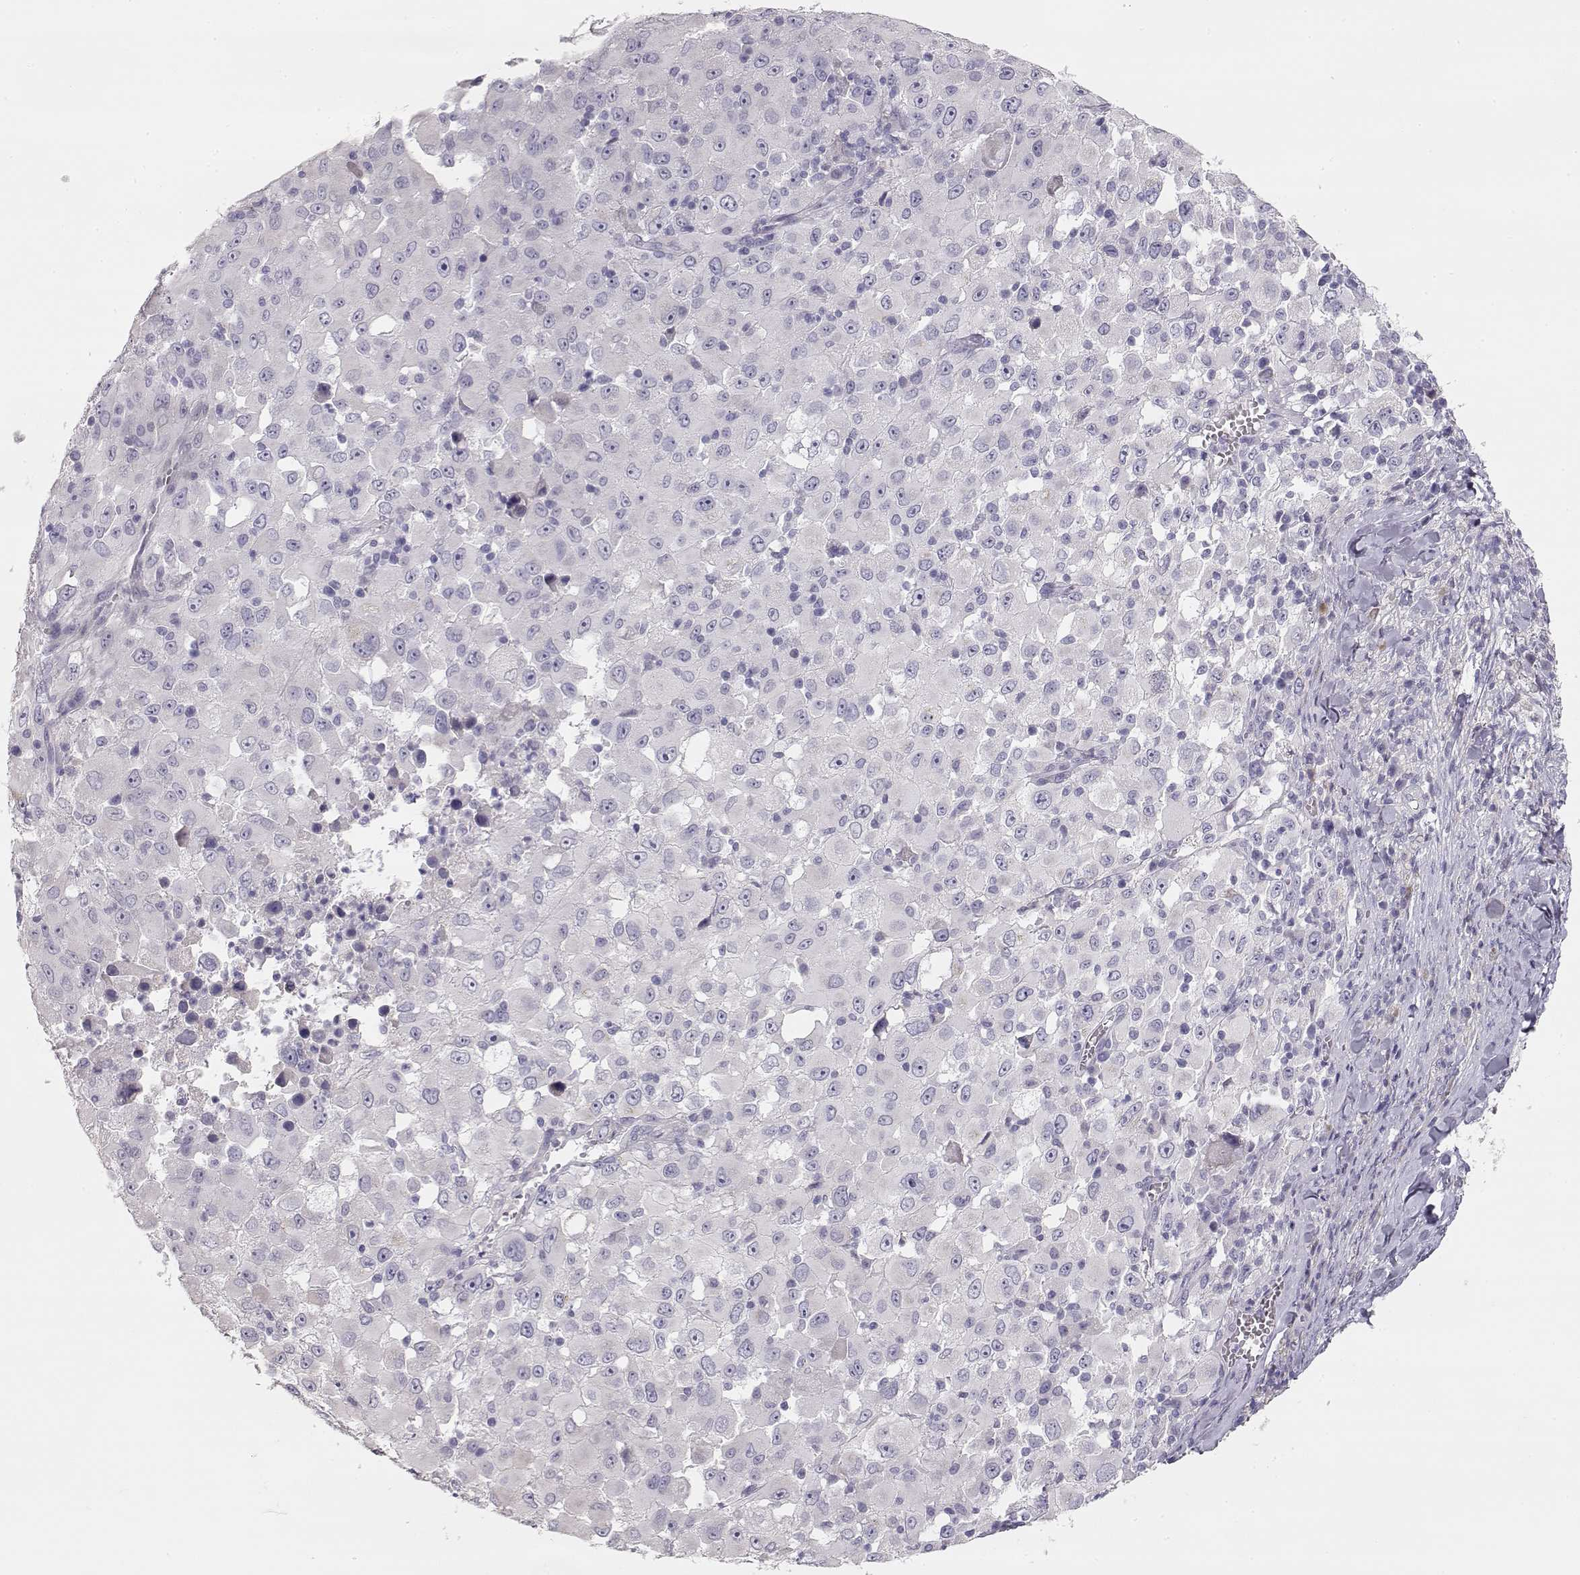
{"staining": {"intensity": "negative", "quantity": "none", "location": "none"}, "tissue": "melanoma", "cell_type": "Tumor cells", "image_type": "cancer", "snomed": [{"axis": "morphology", "description": "Malignant melanoma, Metastatic site"}, {"axis": "topography", "description": "Soft tissue"}], "caption": "IHC of human malignant melanoma (metastatic site) demonstrates no expression in tumor cells.", "gene": "GLIPR1L2", "patient": {"sex": "male", "age": 50}}